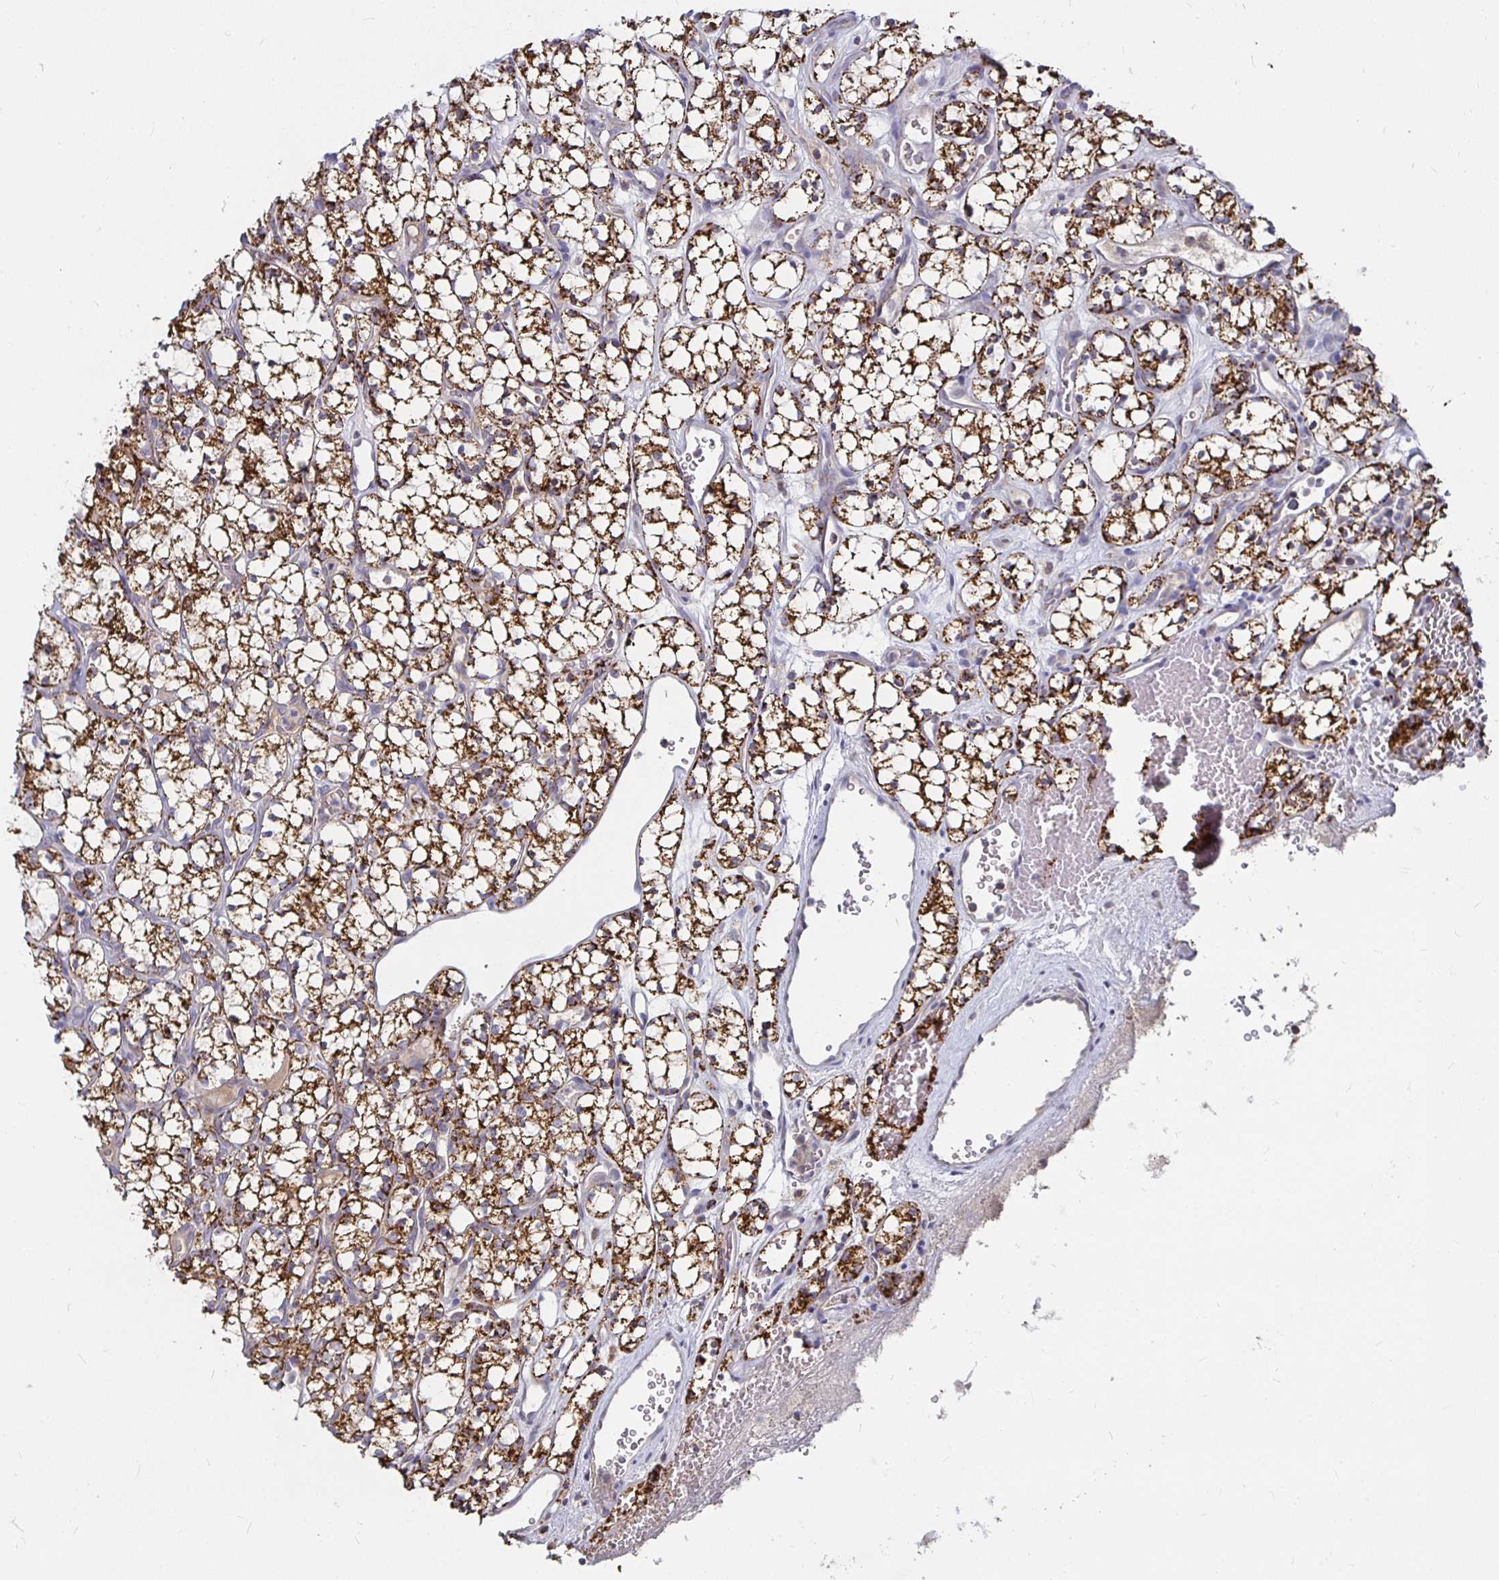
{"staining": {"intensity": "strong", "quantity": ">75%", "location": "cytoplasmic/membranous"}, "tissue": "renal cancer", "cell_type": "Tumor cells", "image_type": "cancer", "snomed": [{"axis": "morphology", "description": "Adenocarcinoma, NOS"}, {"axis": "topography", "description": "Kidney"}], "caption": "Protein expression analysis of adenocarcinoma (renal) displays strong cytoplasmic/membranous positivity in approximately >75% of tumor cells.", "gene": "RNF144B", "patient": {"sex": "female", "age": 69}}